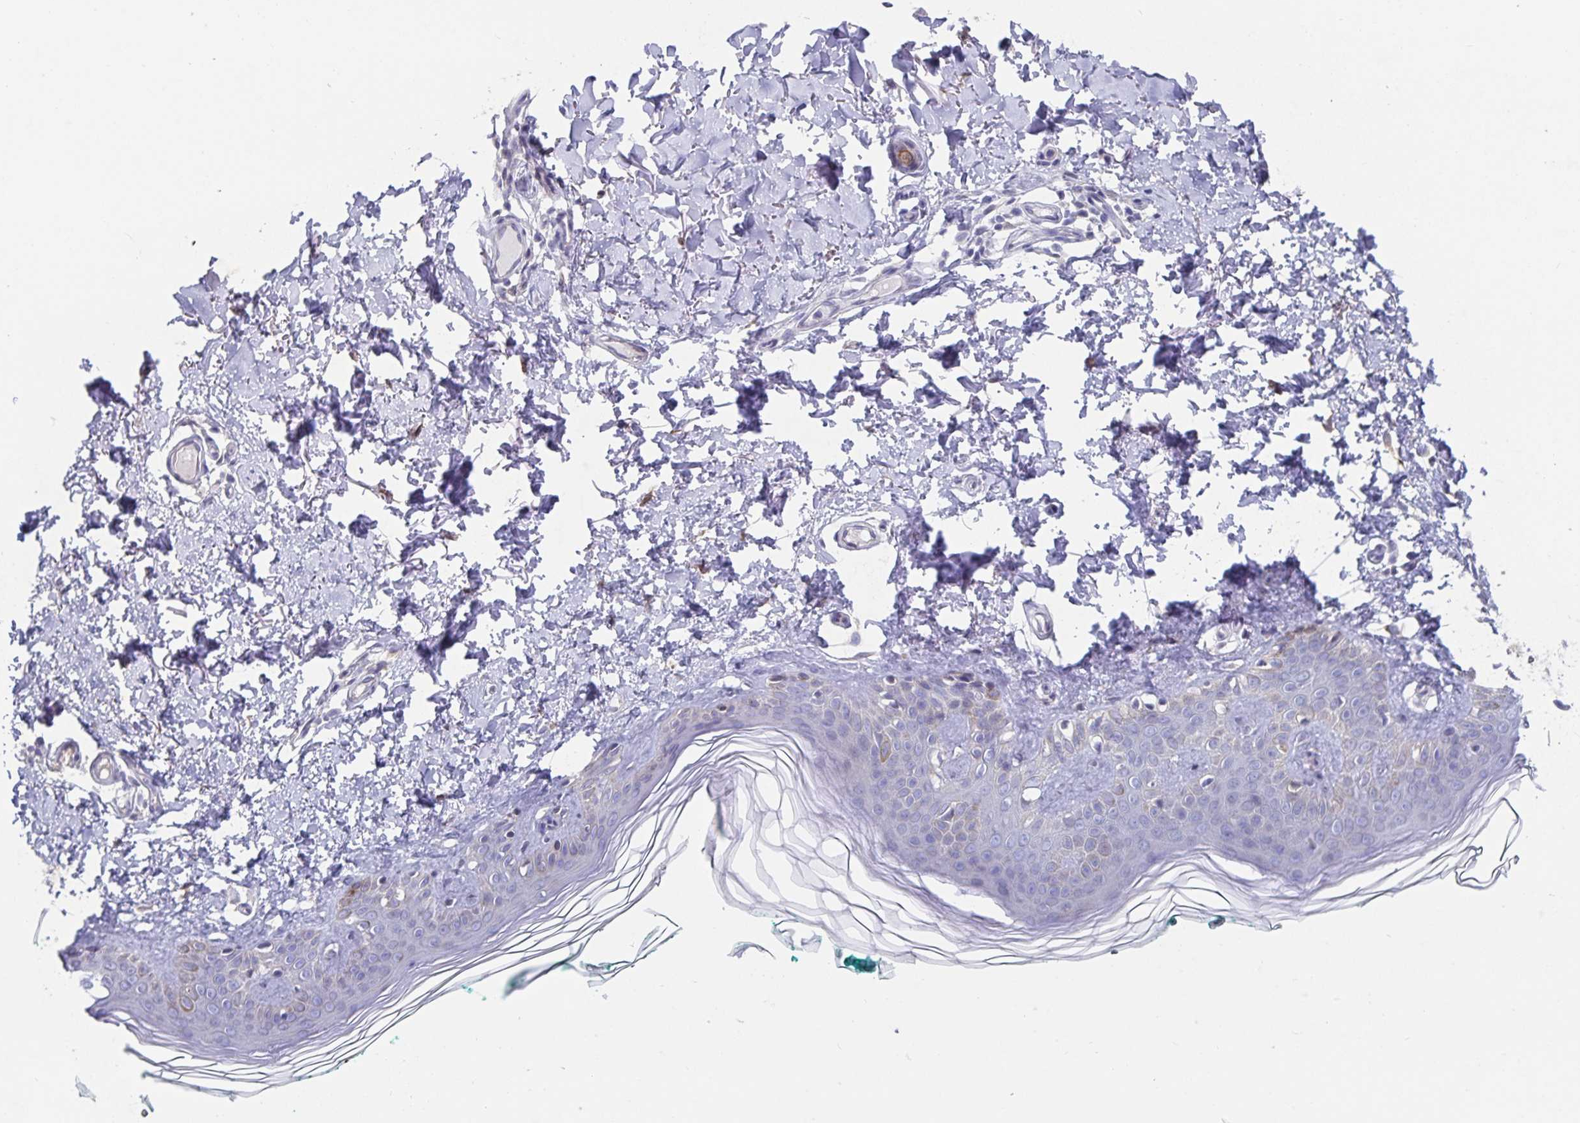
{"staining": {"intensity": "negative", "quantity": "none", "location": "none"}, "tissue": "skin", "cell_type": "Fibroblasts", "image_type": "normal", "snomed": [{"axis": "morphology", "description": "Normal tissue, NOS"}, {"axis": "topography", "description": "Skin"}, {"axis": "topography", "description": "Peripheral nerve tissue"}], "caption": "This is an immunohistochemistry micrograph of benign human skin. There is no staining in fibroblasts.", "gene": "ZIK1", "patient": {"sex": "female", "age": 45}}